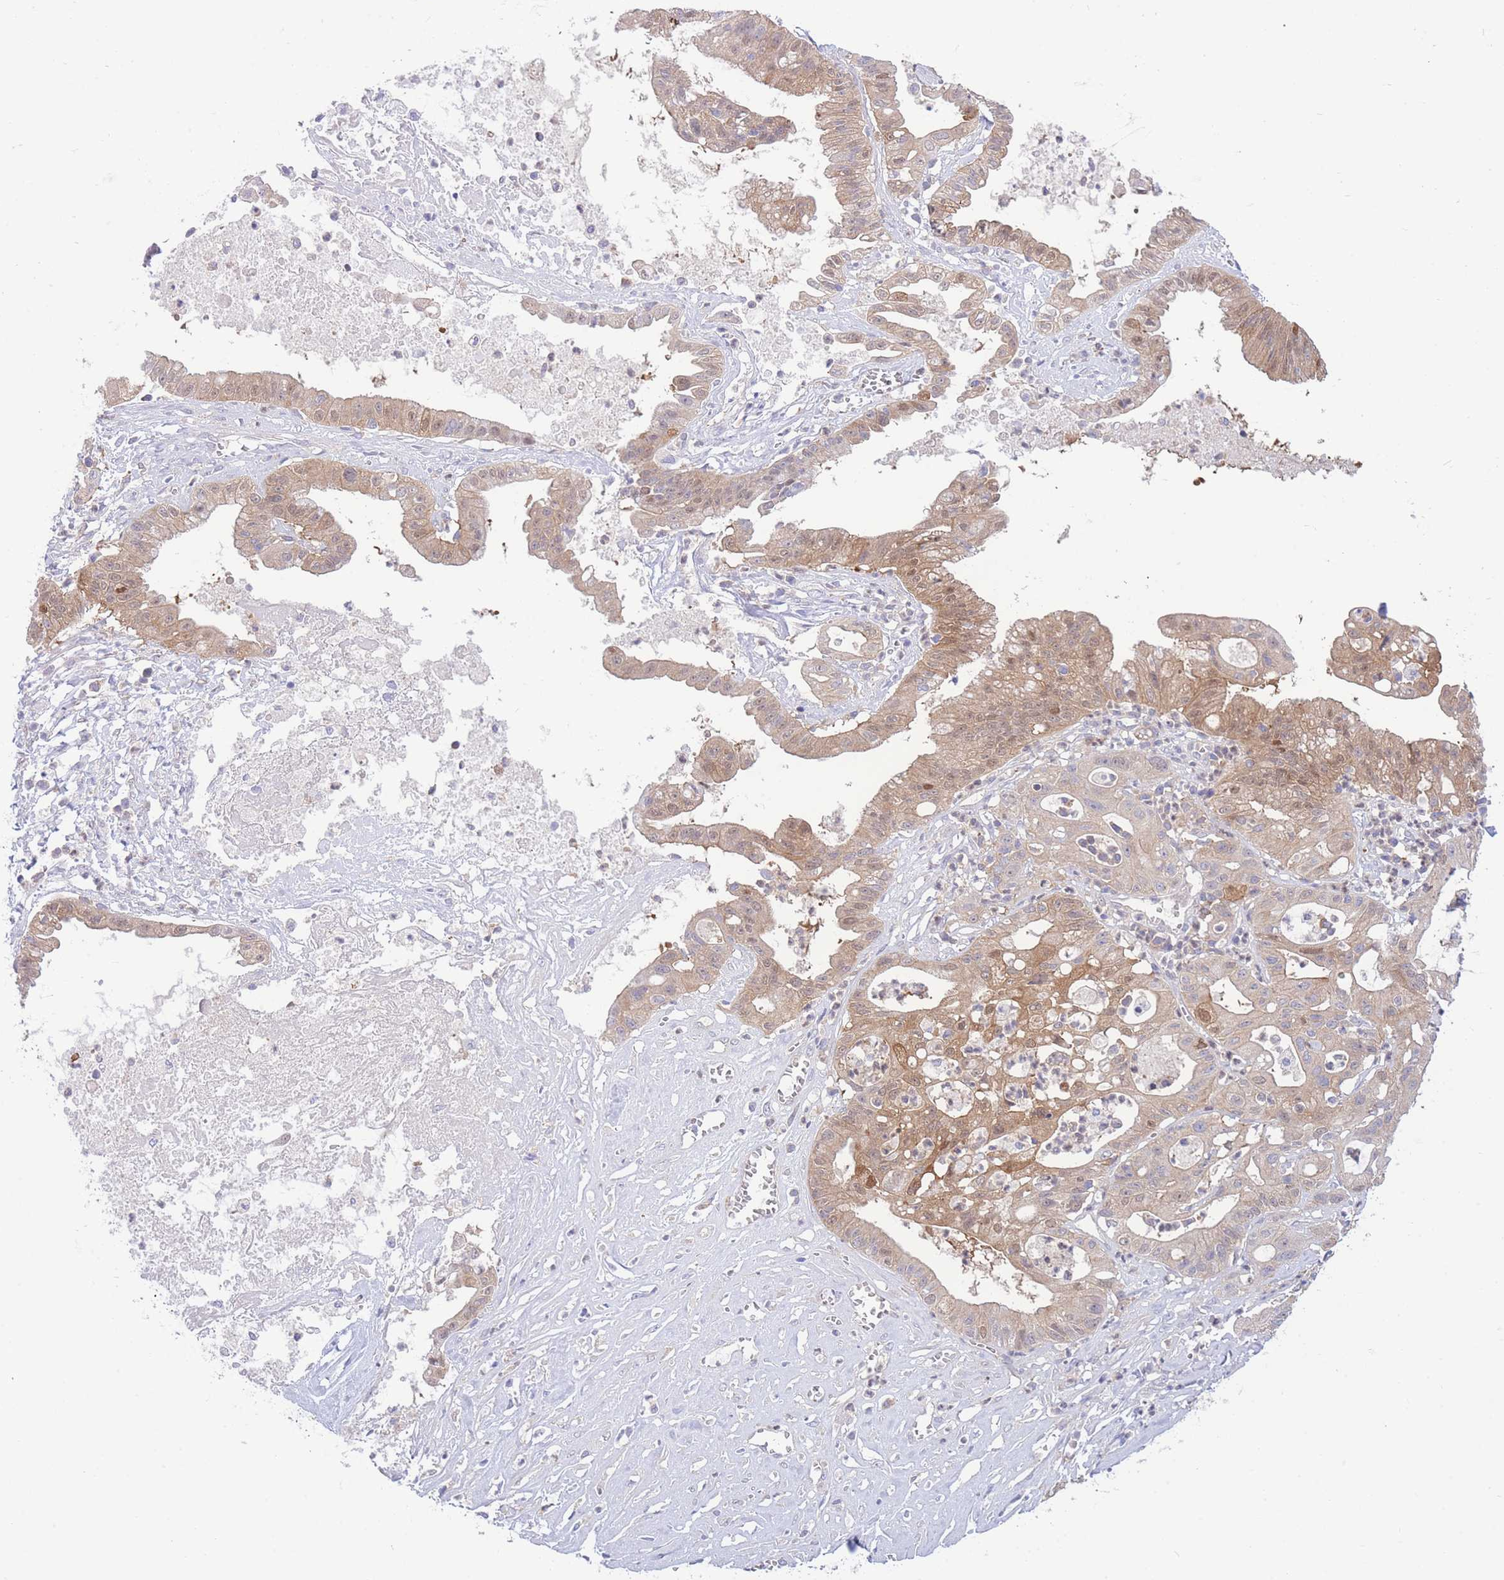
{"staining": {"intensity": "weak", "quantity": ">75%", "location": "cytoplasmic/membranous,nuclear"}, "tissue": "ovarian cancer", "cell_type": "Tumor cells", "image_type": "cancer", "snomed": [{"axis": "morphology", "description": "Cystadenocarcinoma, mucinous, NOS"}, {"axis": "topography", "description": "Ovary"}], "caption": "DAB immunohistochemical staining of human ovarian cancer demonstrates weak cytoplasmic/membranous and nuclear protein positivity in approximately >75% of tumor cells. The staining was performed using DAB (3,3'-diaminobenzidine) to visualize the protein expression in brown, while the nuclei were stained in blue with hematoxylin (Magnification: 20x).", "gene": "NAMPT", "patient": {"sex": "female", "age": 70}}